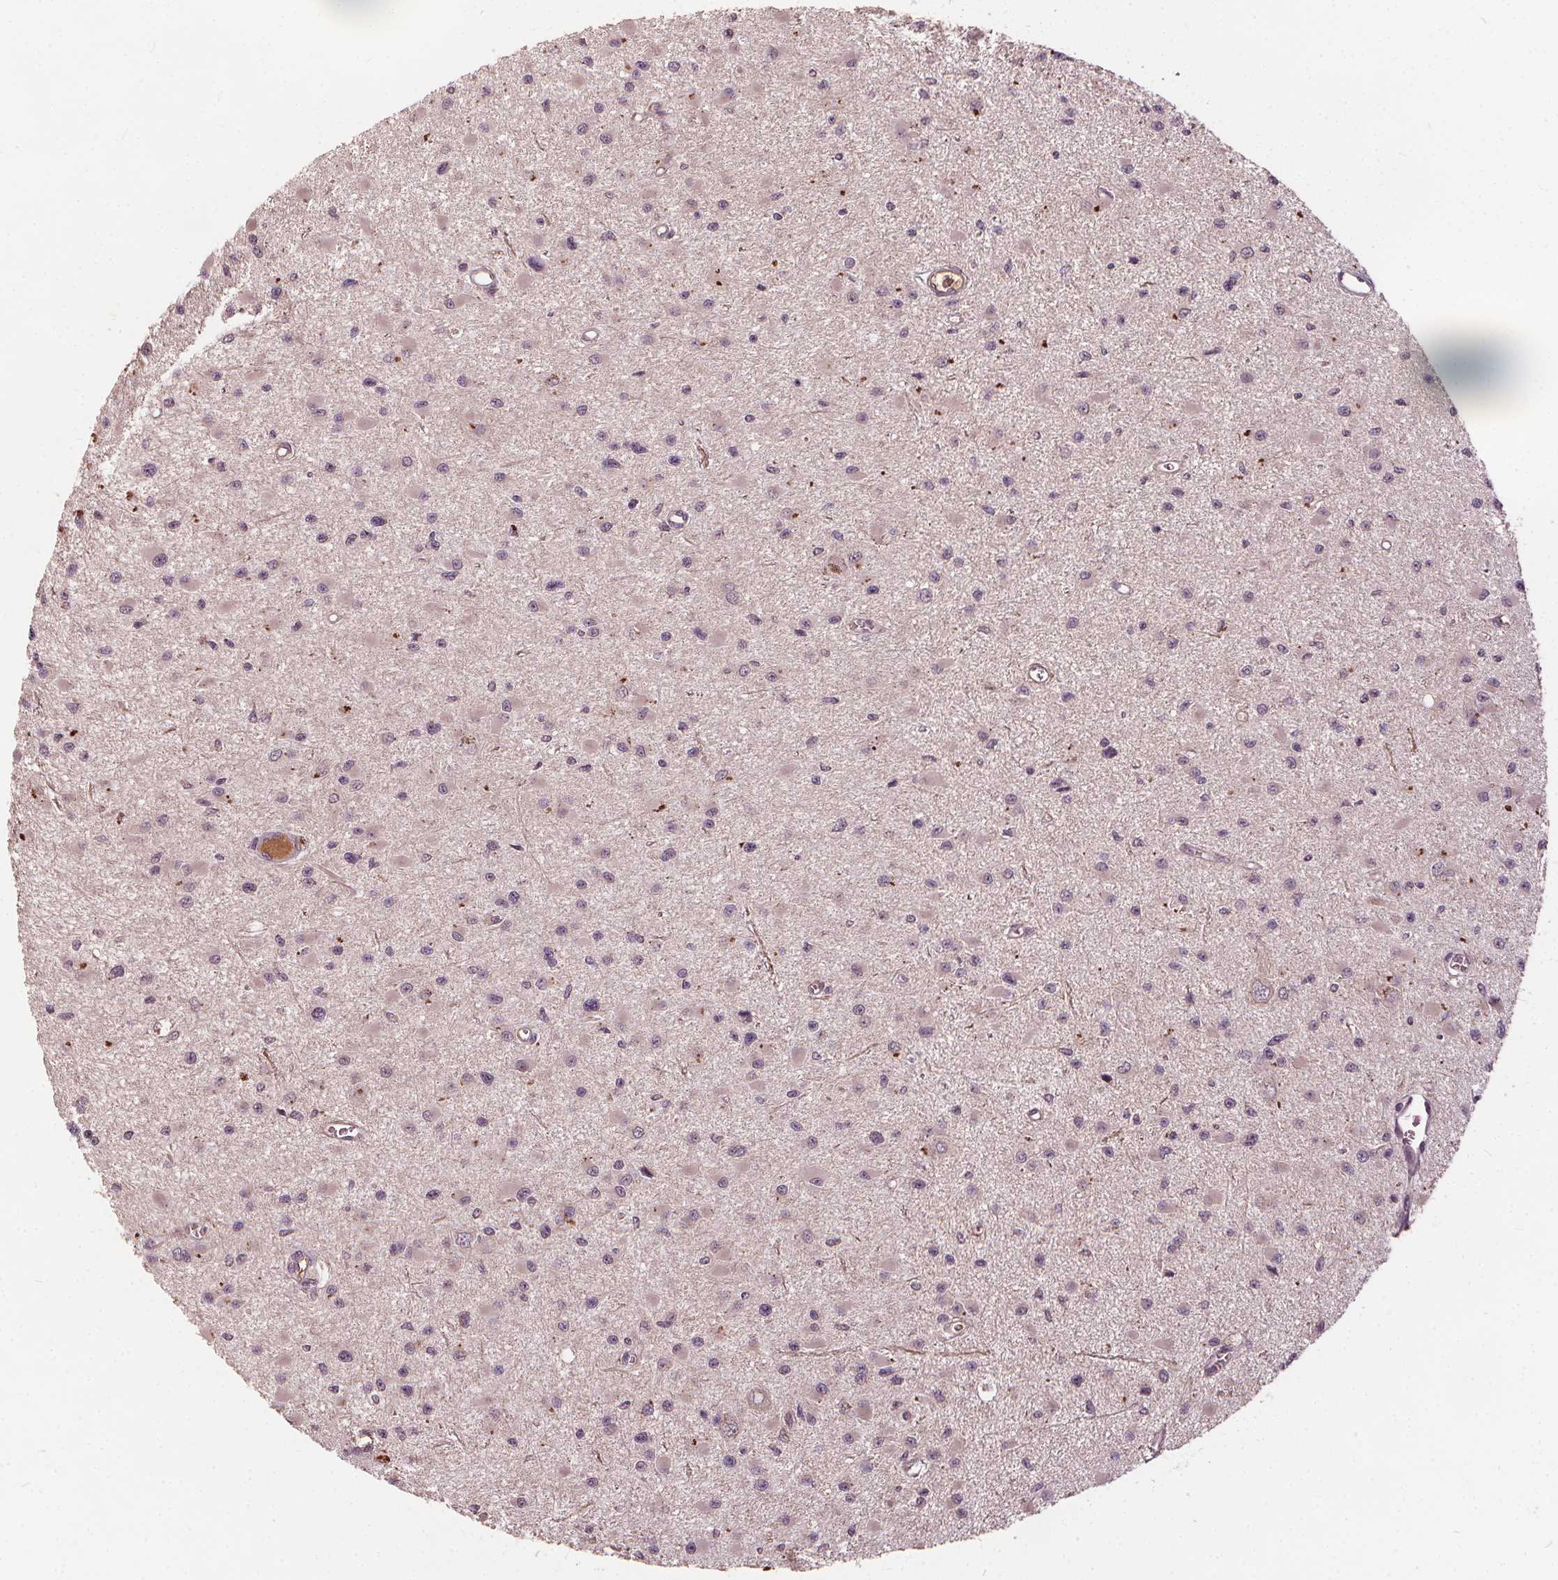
{"staining": {"intensity": "negative", "quantity": "none", "location": "none"}, "tissue": "glioma", "cell_type": "Tumor cells", "image_type": "cancer", "snomed": [{"axis": "morphology", "description": "Glioma, malignant, High grade"}, {"axis": "topography", "description": "Brain"}], "caption": "This is a image of immunohistochemistry staining of high-grade glioma (malignant), which shows no expression in tumor cells.", "gene": "IPO13", "patient": {"sex": "male", "age": 54}}